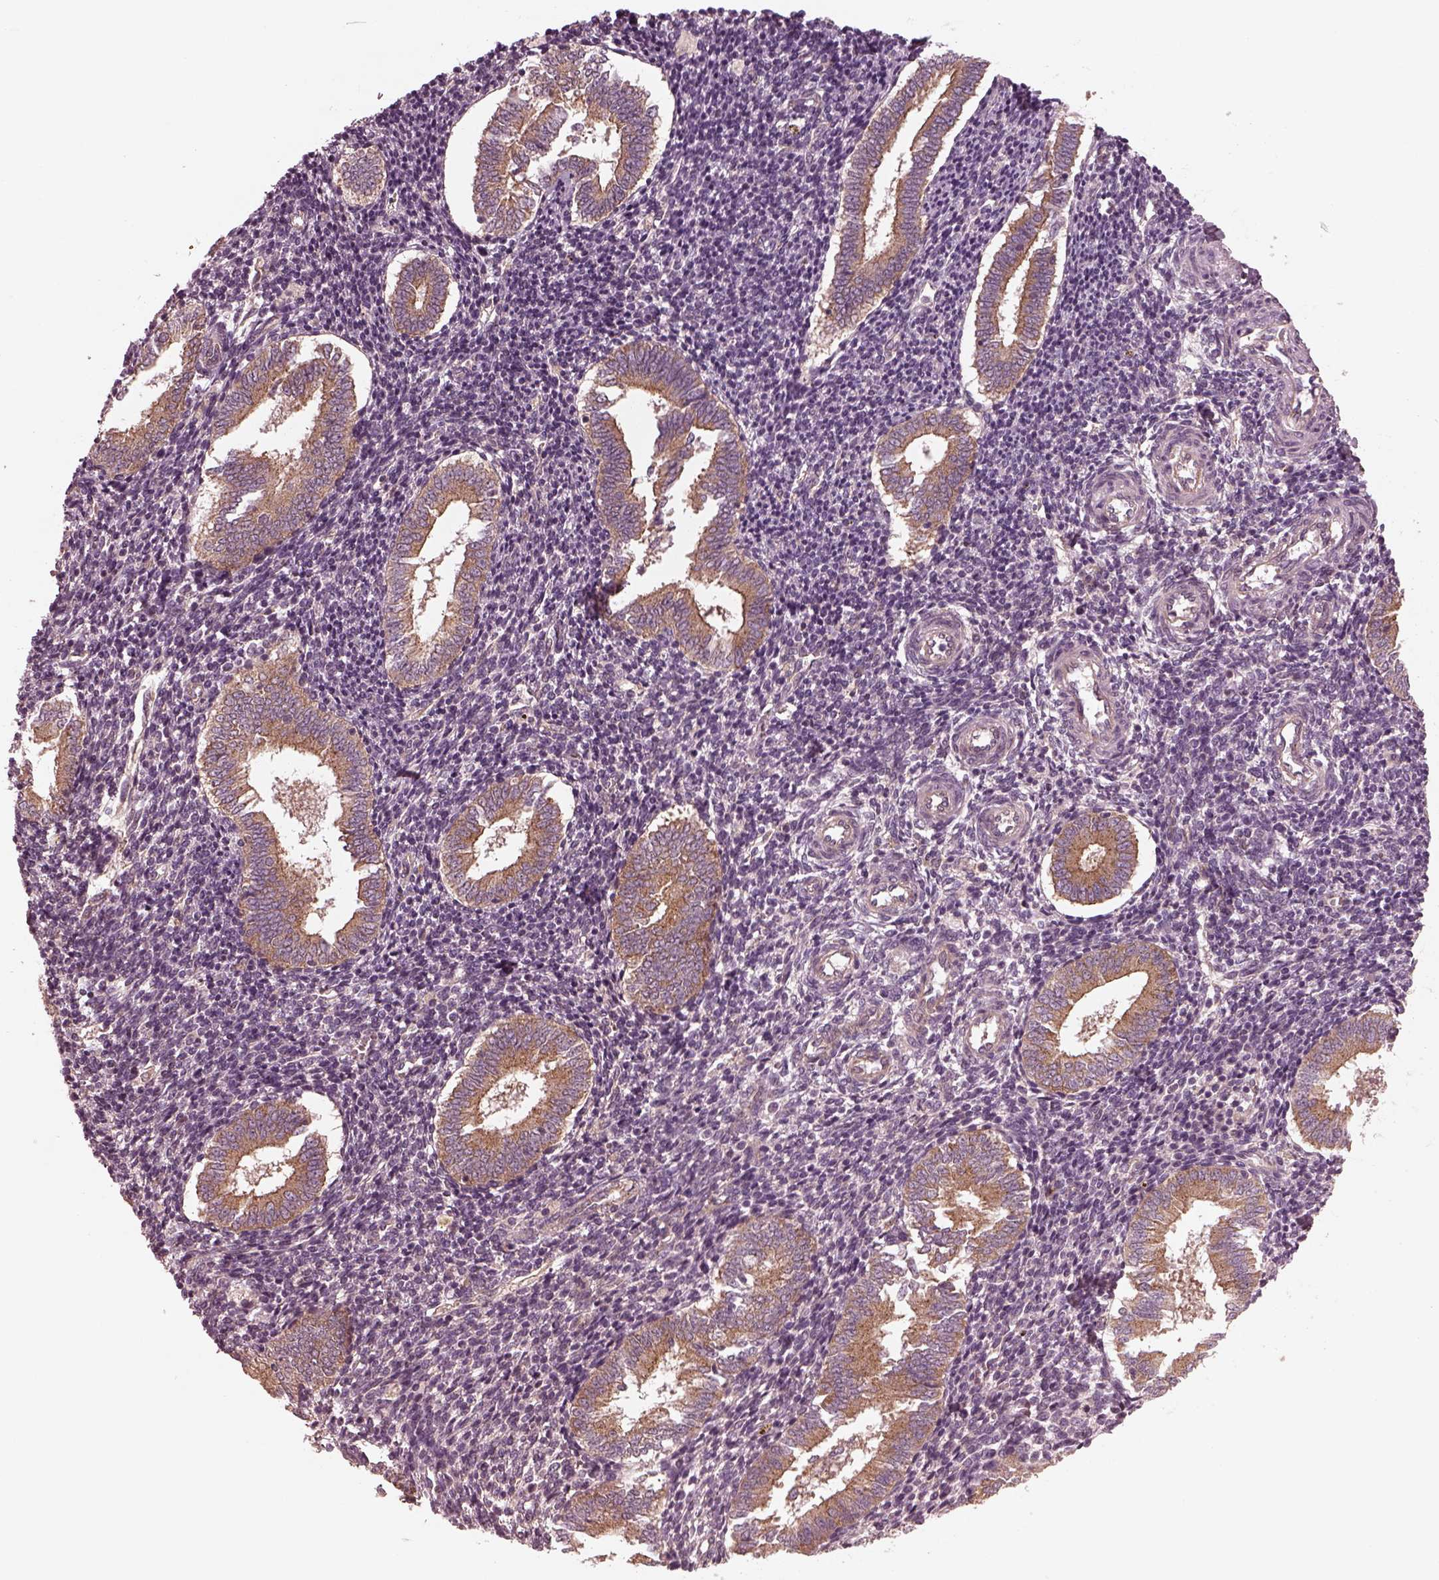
{"staining": {"intensity": "negative", "quantity": "none", "location": "none"}, "tissue": "endometrium", "cell_type": "Cells in endometrial stroma", "image_type": "normal", "snomed": [{"axis": "morphology", "description": "Normal tissue, NOS"}, {"axis": "topography", "description": "Endometrium"}], "caption": "The immunohistochemistry photomicrograph has no significant staining in cells in endometrial stroma of endometrium.", "gene": "TUBG1", "patient": {"sex": "female", "age": 25}}